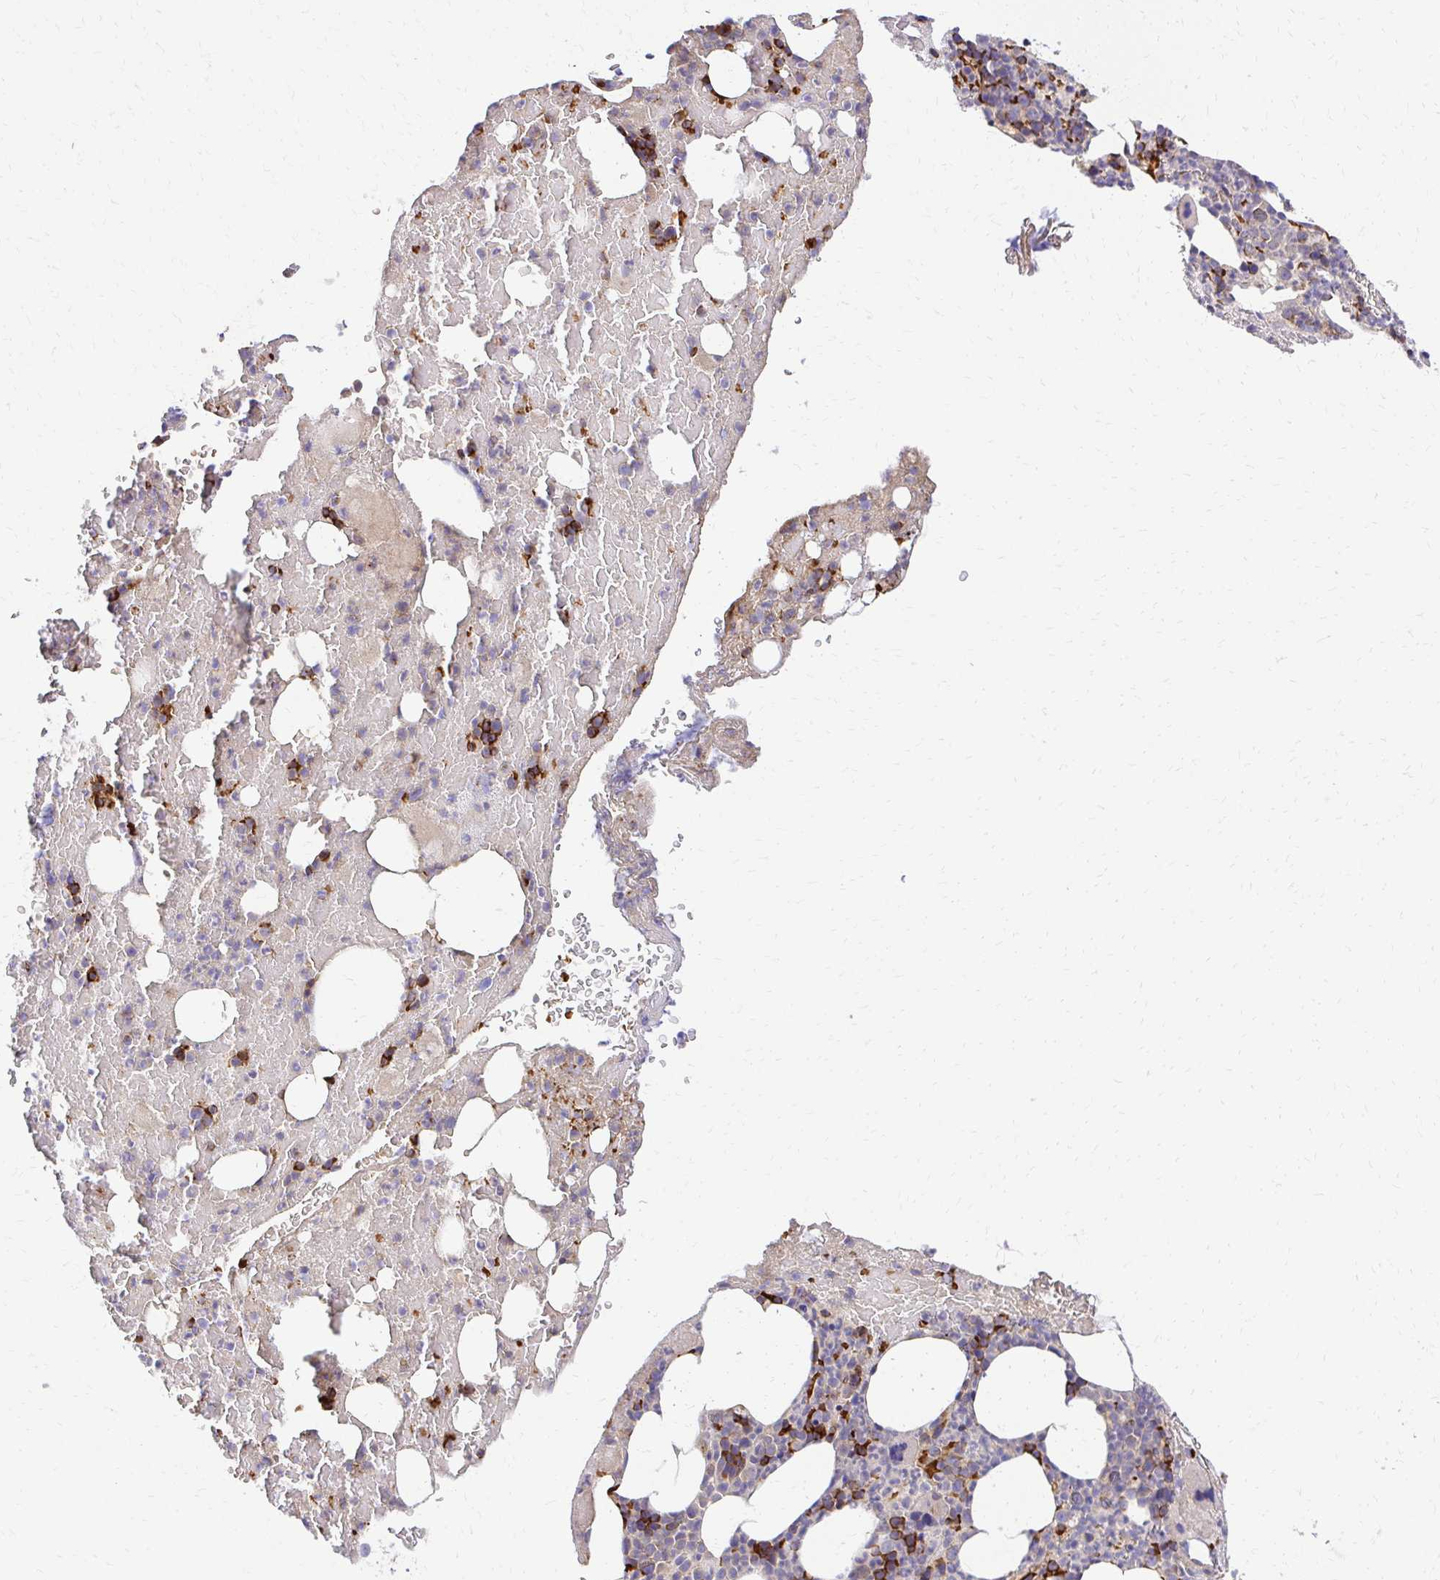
{"staining": {"intensity": "strong", "quantity": "<25%", "location": "cytoplasmic/membranous"}, "tissue": "bone marrow", "cell_type": "Hematopoietic cells", "image_type": "normal", "snomed": [{"axis": "morphology", "description": "Normal tissue, NOS"}, {"axis": "topography", "description": "Bone marrow"}], "caption": "Immunohistochemistry (IHC) micrograph of benign human bone marrow stained for a protein (brown), which shows medium levels of strong cytoplasmic/membranous staining in approximately <25% of hematopoietic cells.", "gene": "MRPL13", "patient": {"sex": "female", "age": 59}}